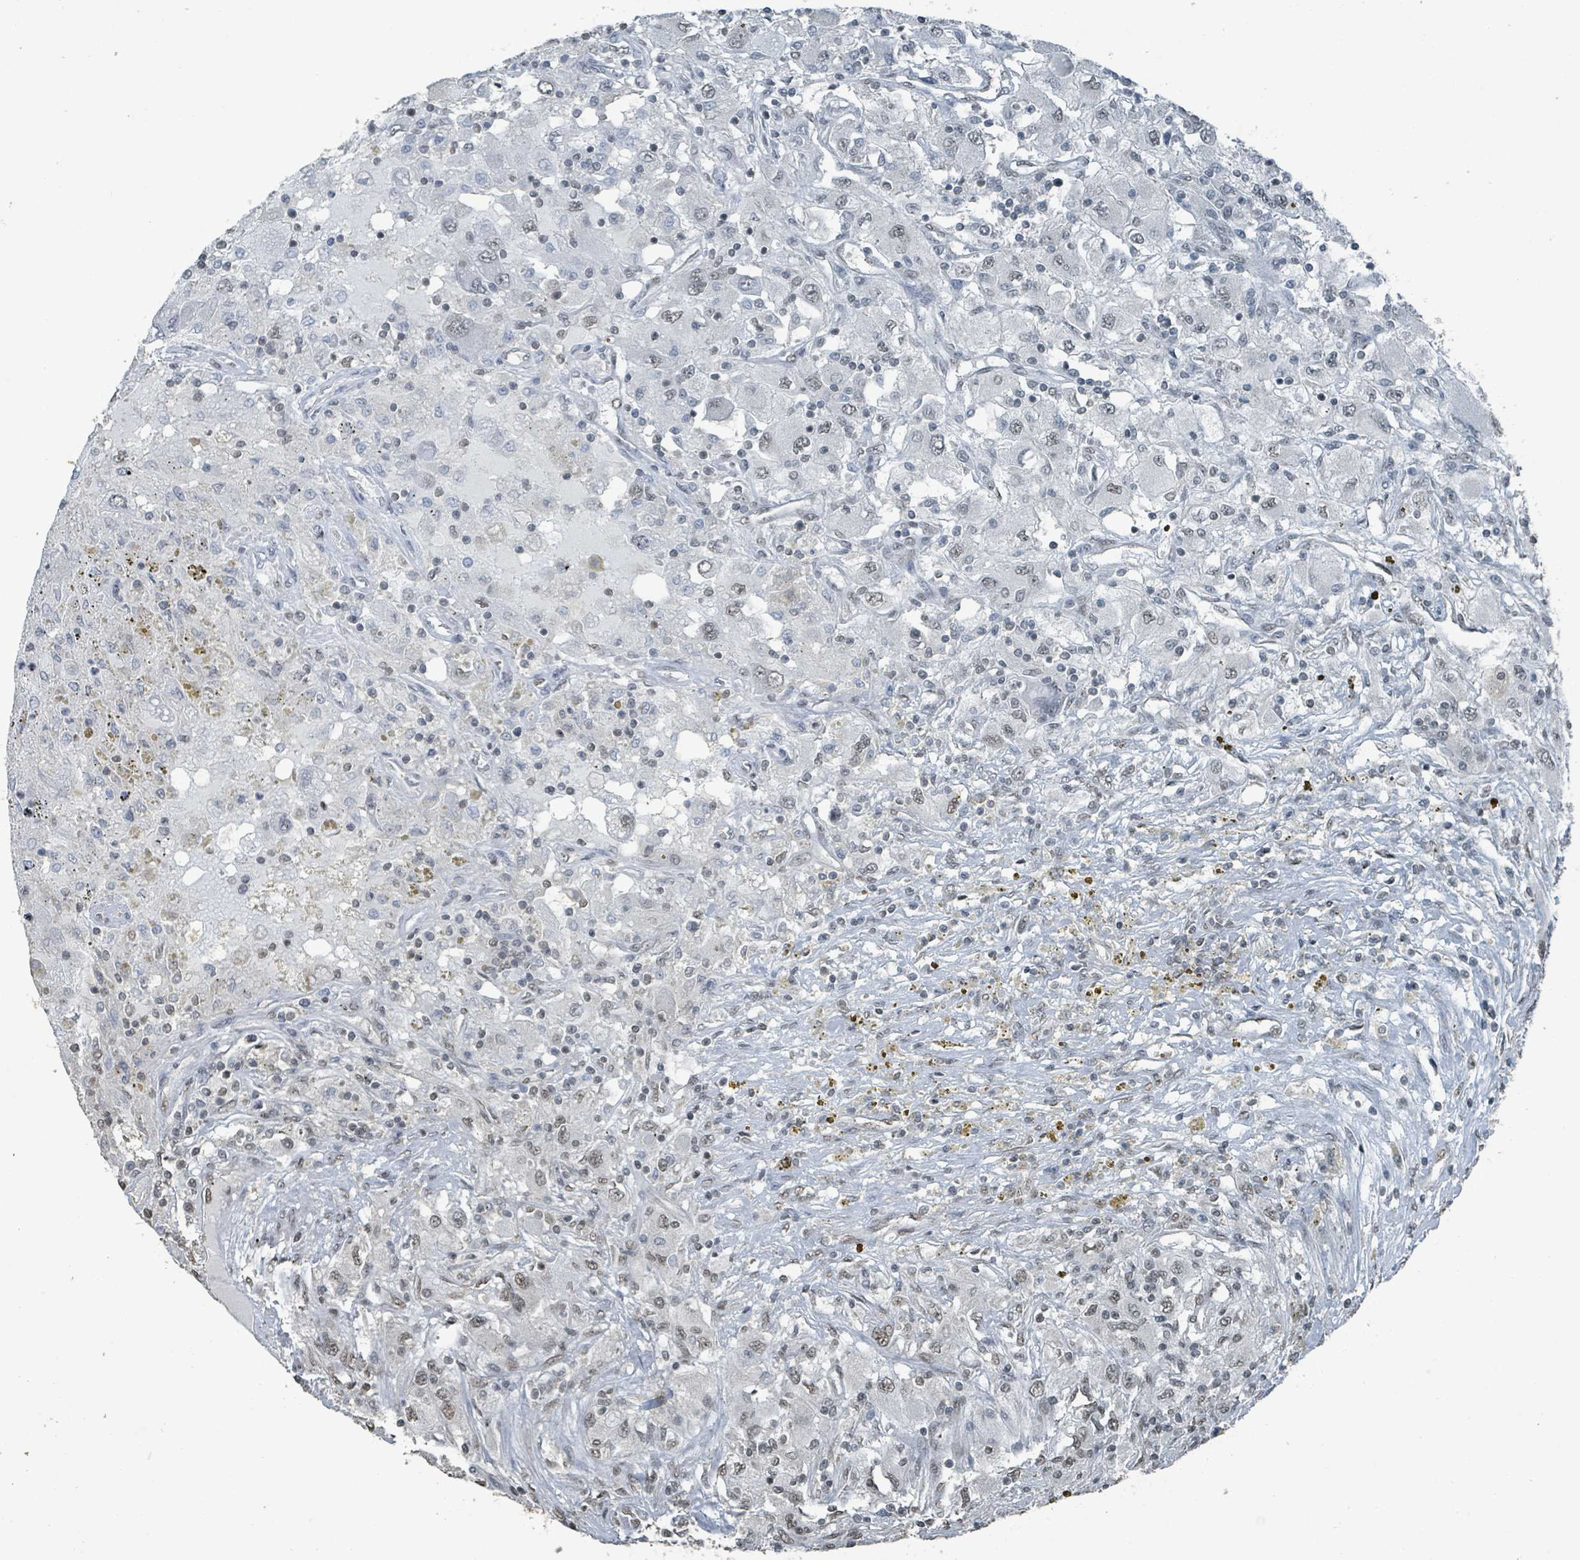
{"staining": {"intensity": "weak", "quantity": ">75%", "location": "nuclear"}, "tissue": "renal cancer", "cell_type": "Tumor cells", "image_type": "cancer", "snomed": [{"axis": "morphology", "description": "Adenocarcinoma, NOS"}, {"axis": "topography", "description": "Kidney"}], "caption": "Immunohistochemical staining of human adenocarcinoma (renal) reveals low levels of weak nuclear protein expression in approximately >75% of tumor cells. Immunohistochemistry (ihc) stains the protein in brown and the nuclei are stained blue.", "gene": "PHIP", "patient": {"sex": "female", "age": 67}}